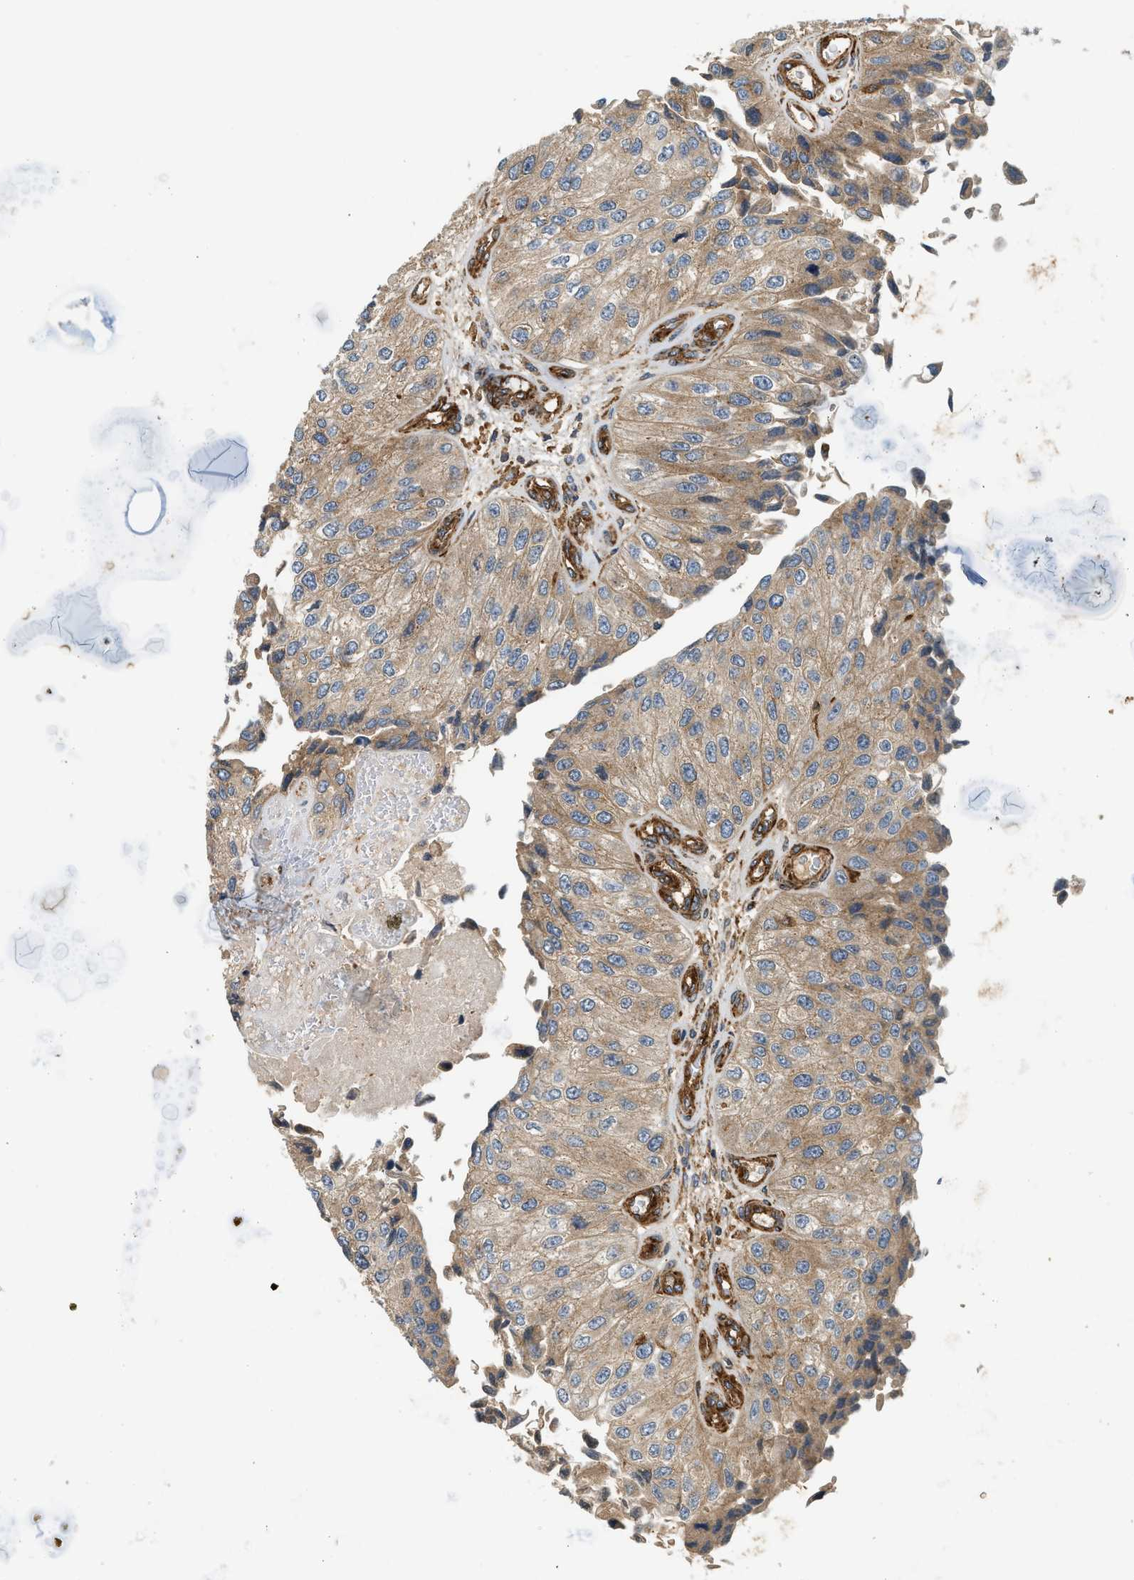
{"staining": {"intensity": "weak", "quantity": ">75%", "location": "cytoplasmic/membranous"}, "tissue": "urothelial cancer", "cell_type": "Tumor cells", "image_type": "cancer", "snomed": [{"axis": "morphology", "description": "Urothelial carcinoma, High grade"}, {"axis": "topography", "description": "Kidney"}, {"axis": "topography", "description": "Urinary bladder"}], "caption": "Urothelial cancer tissue demonstrates weak cytoplasmic/membranous positivity in approximately >75% of tumor cells", "gene": "HIP1", "patient": {"sex": "male", "age": 77}}